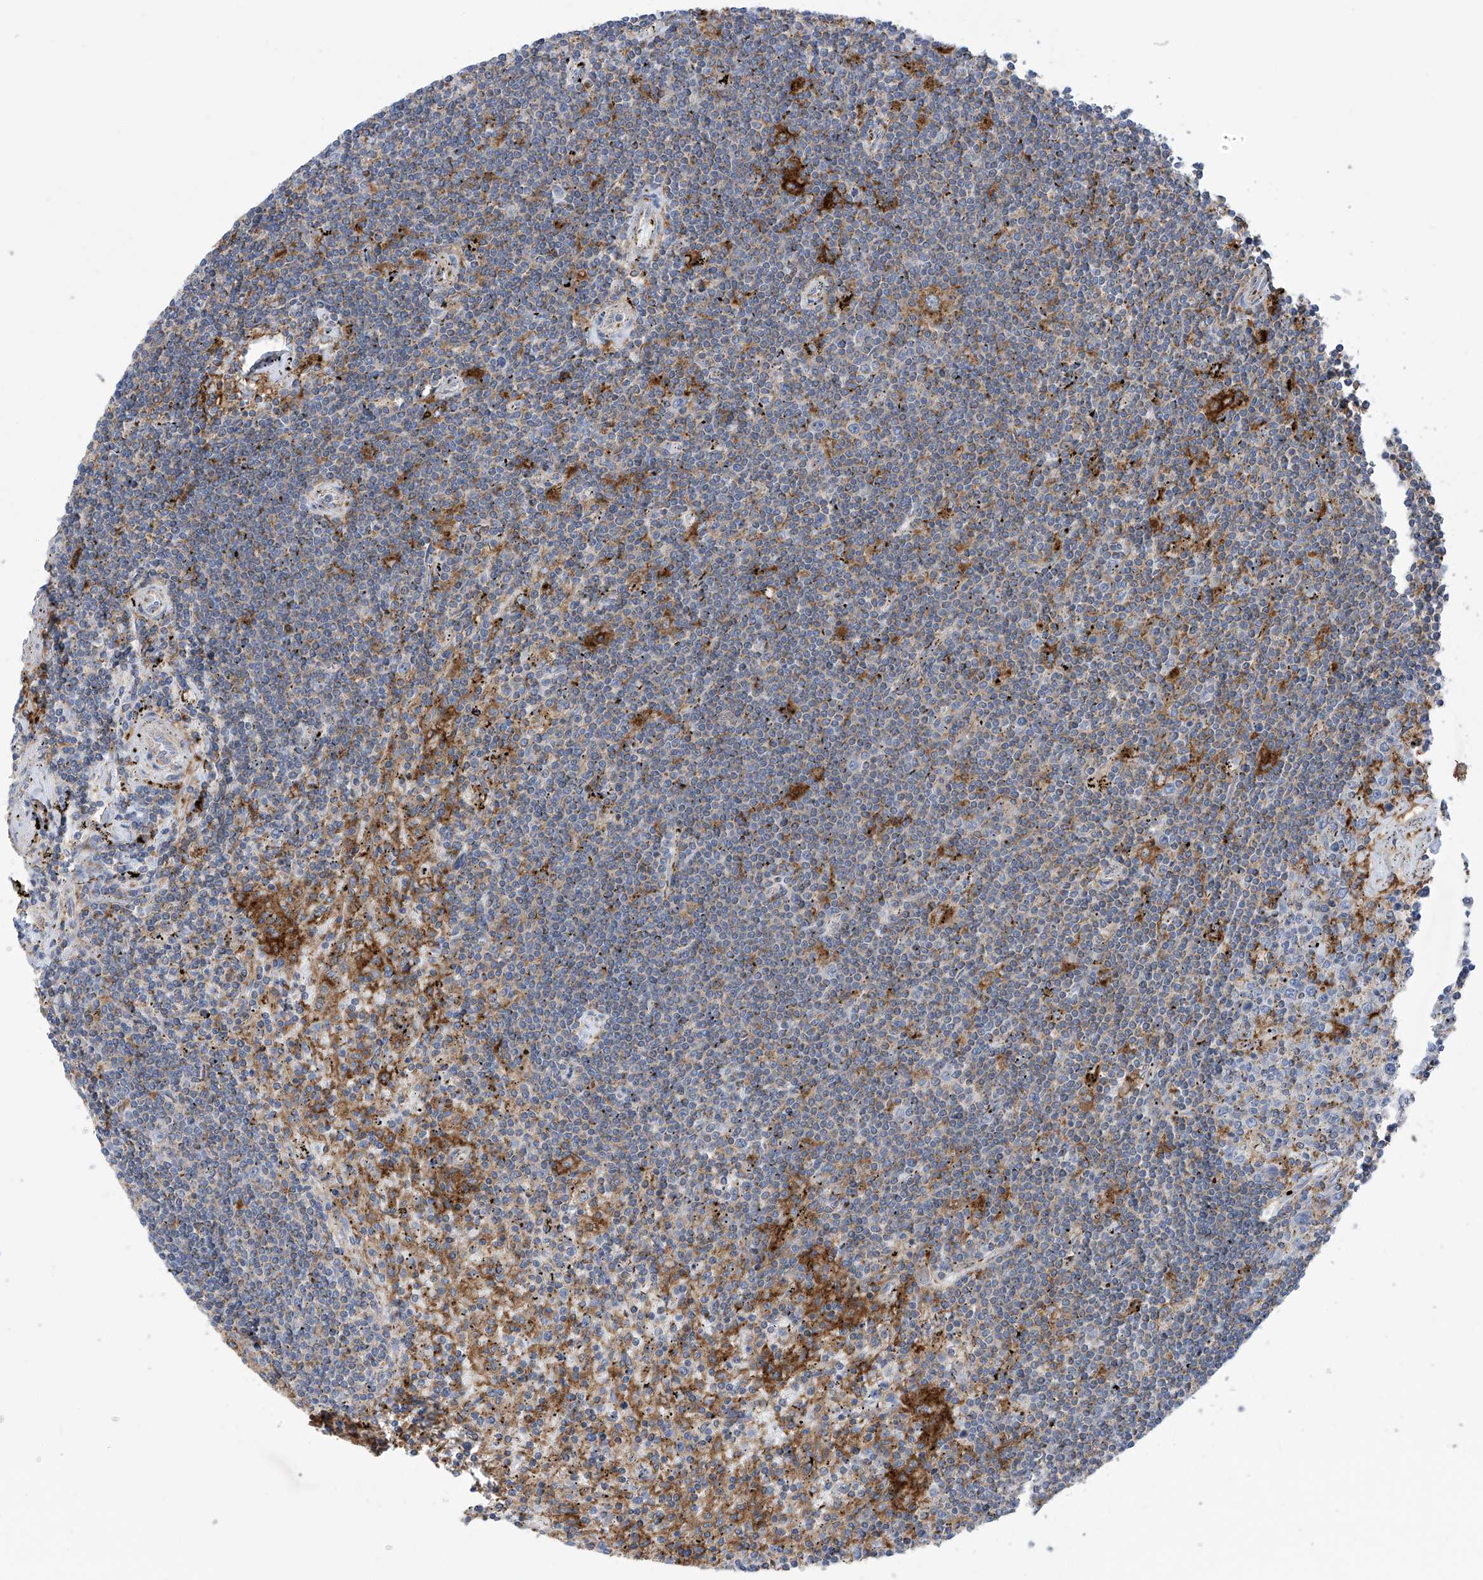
{"staining": {"intensity": "negative", "quantity": "none", "location": "none"}, "tissue": "lymphoma", "cell_type": "Tumor cells", "image_type": "cancer", "snomed": [{"axis": "morphology", "description": "Malignant lymphoma, non-Hodgkin's type, Low grade"}, {"axis": "topography", "description": "Spleen"}], "caption": "Immunohistochemistry (IHC) photomicrograph of neoplastic tissue: low-grade malignant lymphoma, non-Hodgkin's type stained with DAB (3,3'-diaminobenzidine) shows no significant protein staining in tumor cells. (DAB (3,3'-diaminobenzidine) IHC, high magnification).", "gene": "P2RX7", "patient": {"sex": "male", "age": 76}}